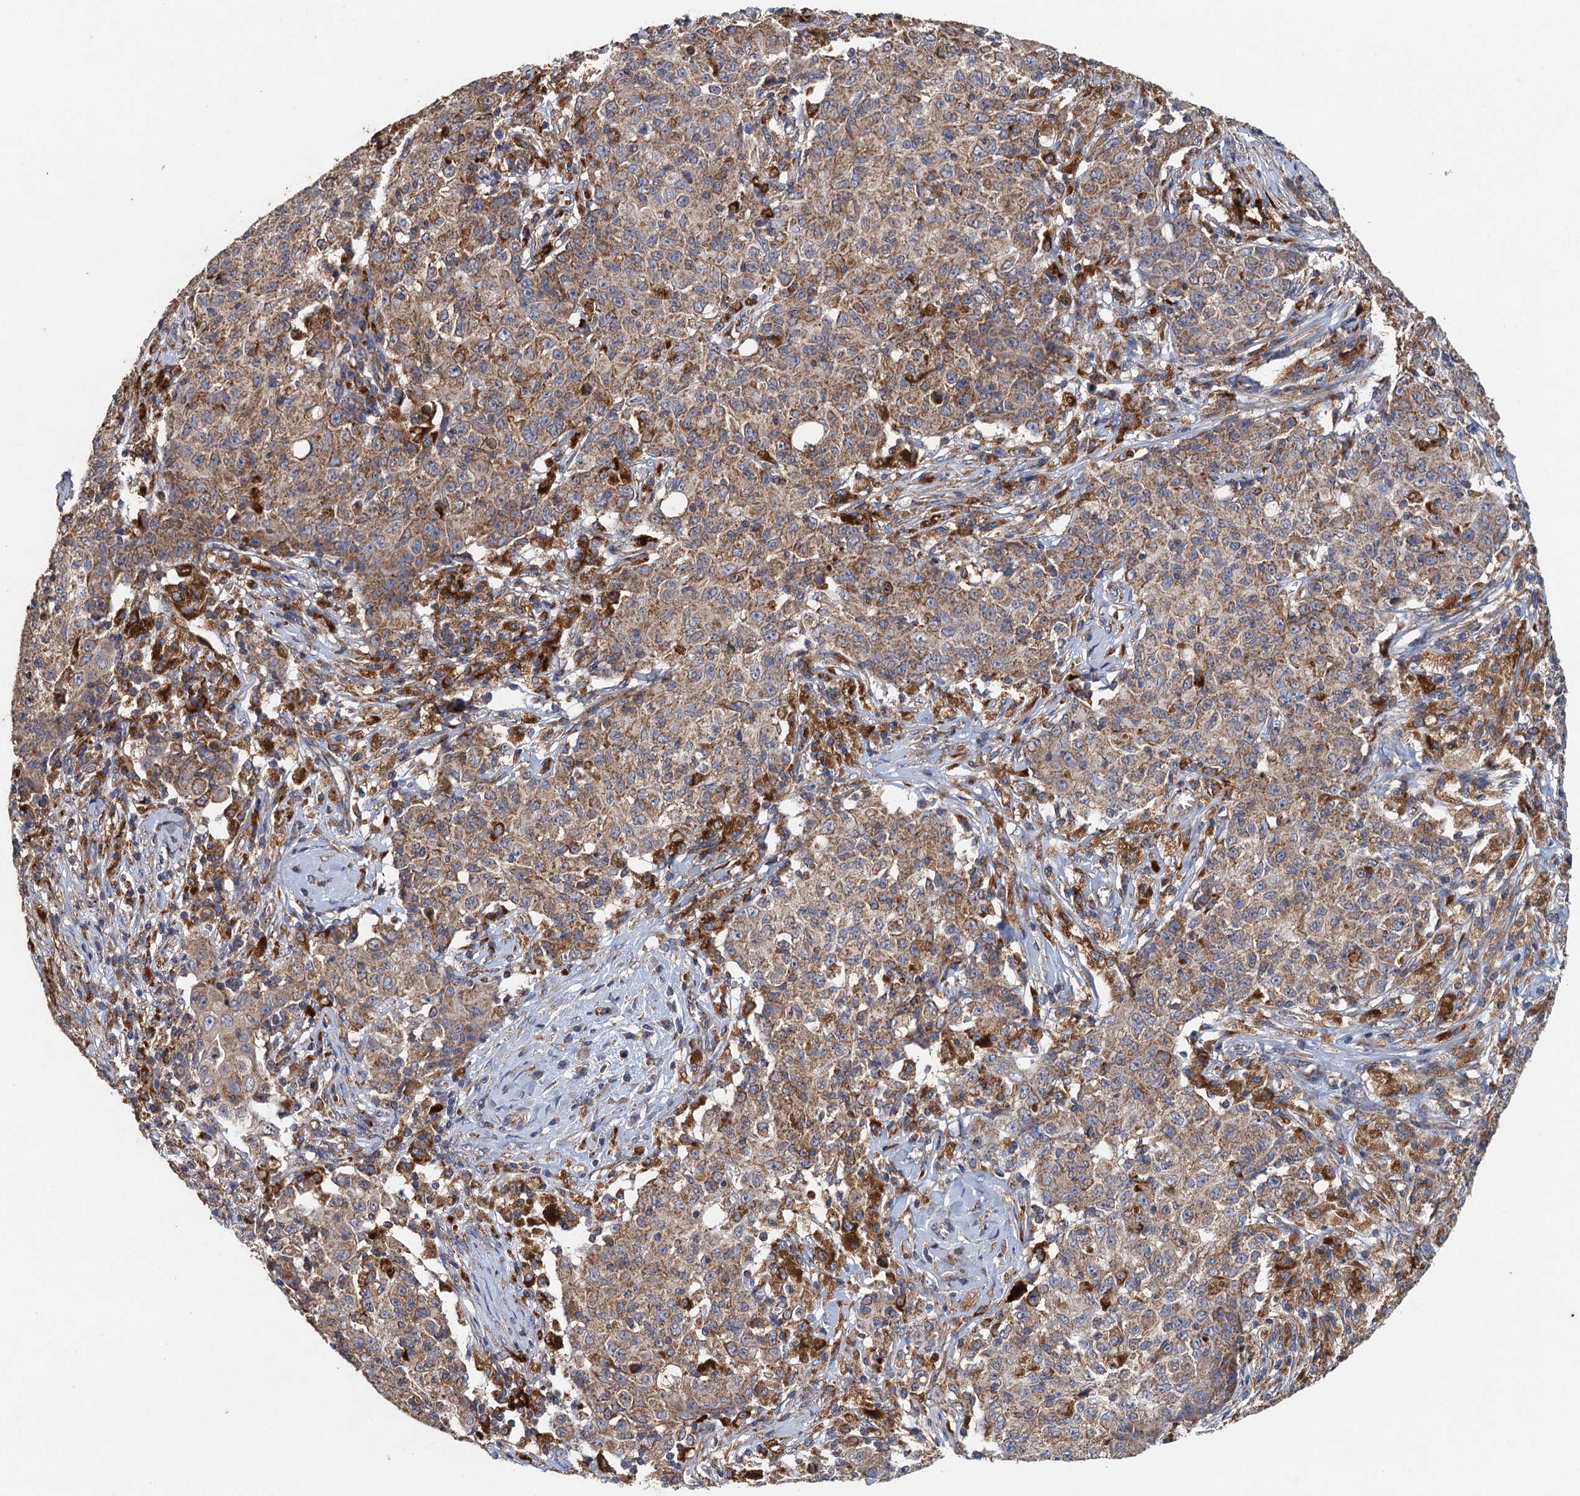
{"staining": {"intensity": "moderate", "quantity": ">75%", "location": "cytoplasmic/membranous"}, "tissue": "ovarian cancer", "cell_type": "Tumor cells", "image_type": "cancer", "snomed": [{"axis": "morphology", "description": "Carcinoma, endometroid"}, {"axis": "topography", "description": "Ovary"}], "caption": "Human ovarian cancer (endometroid carcinoma) stained with a brown dye demonstrates moderate cytoplasmic/membranous positive positivity in approximately >75% of tumor cells.", "gene": "BCS1L", "patient": {"sex": "female", "age": 42}}